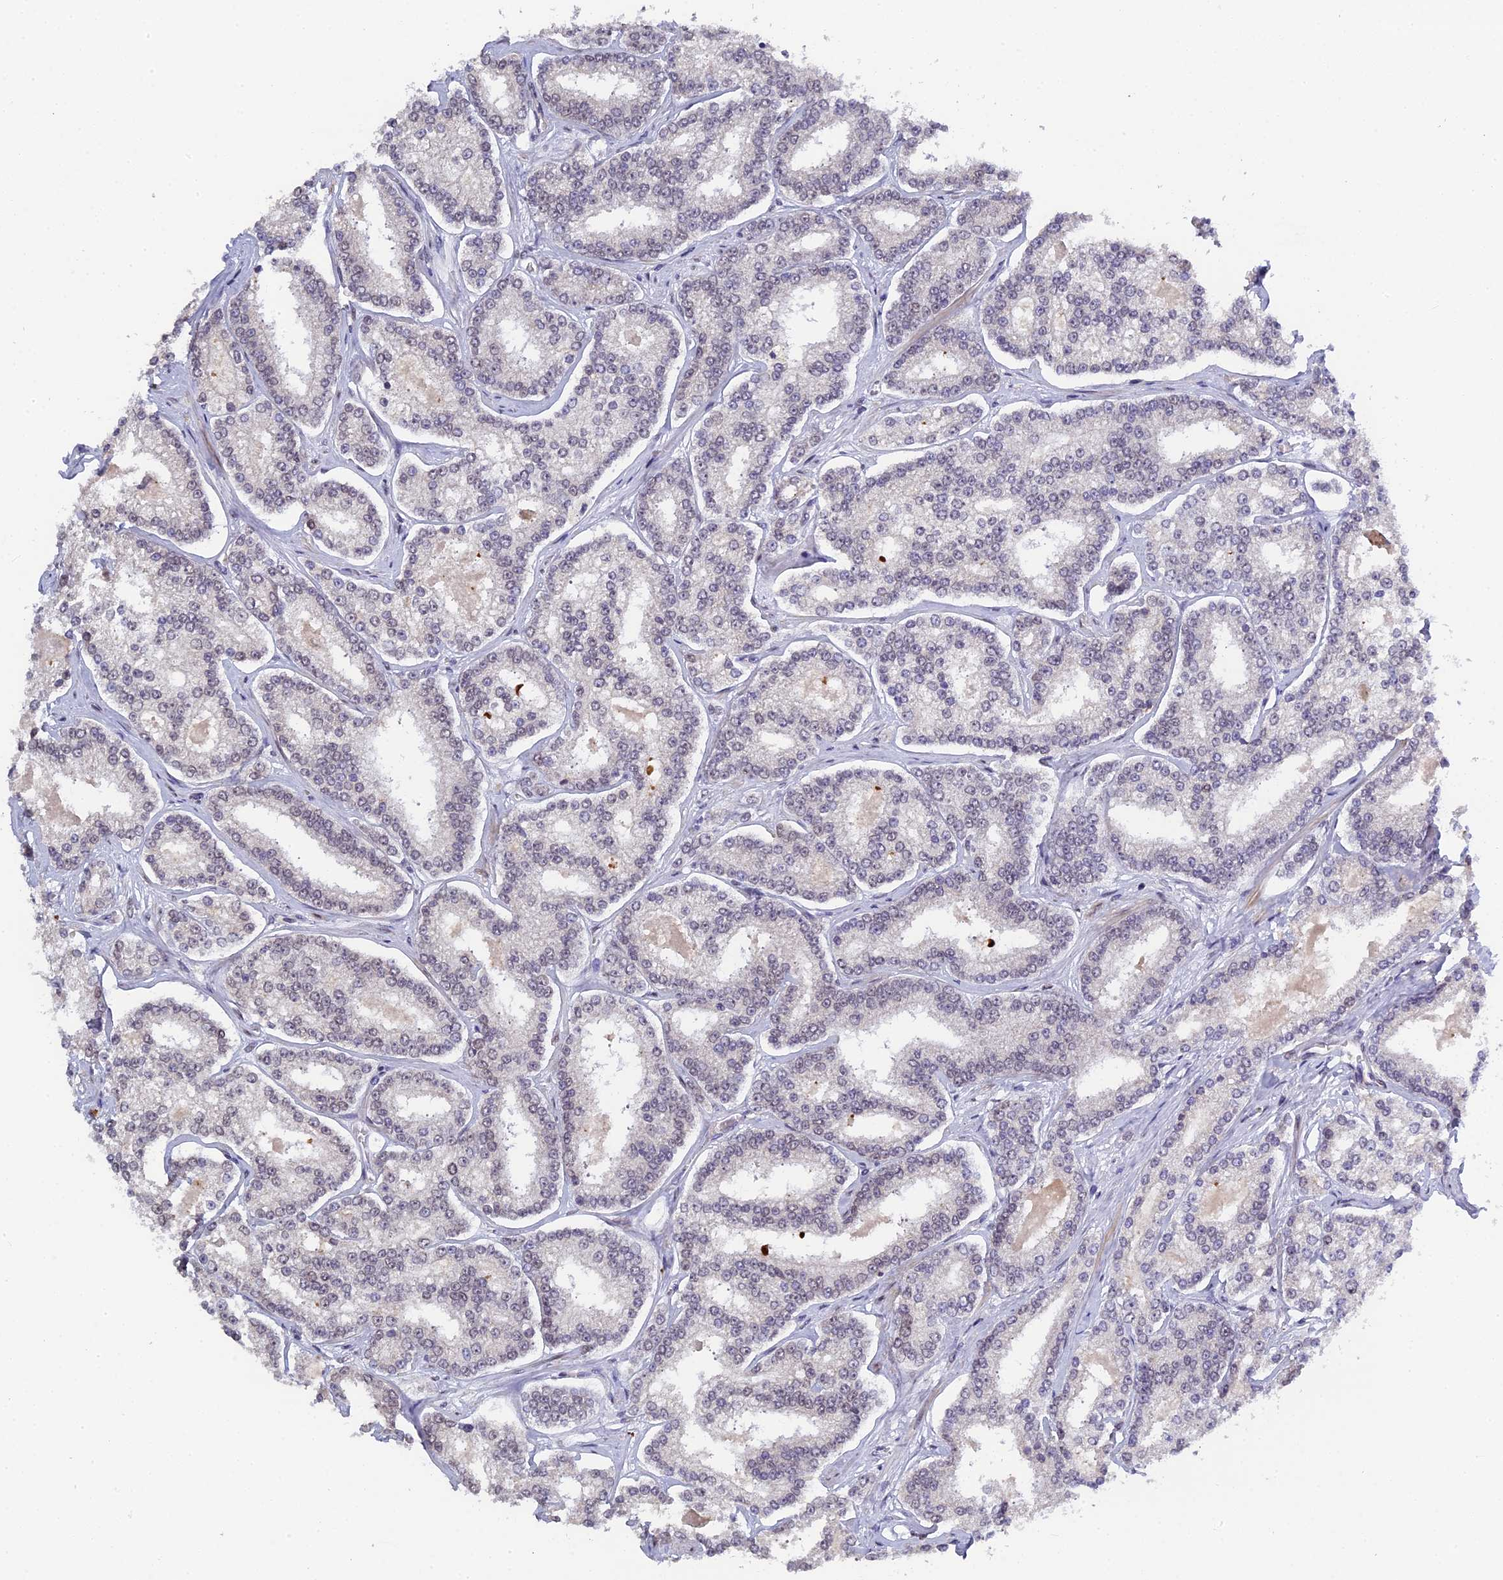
{"staining": {"intensity": "weak", "quantity": "<25%", "location": "nuclear"}, "tissue": "prostate cancer", "cell_type": "Tumor cells", "image_type": "cancer", "snomed": [{"axis": "morphology", "description": "Normal tissue, NOS"}, {"axis": "morphology", "description": "Adenocarcinoma, High grade"}, {"axis": "topography", "description": "Prostate"}], "caption": "Histopathology image shows no protein staining in tumor cells of prostate cancer tissue.", "gene": "PYGO1", "patient": {"sex": "male", "age": 83}}